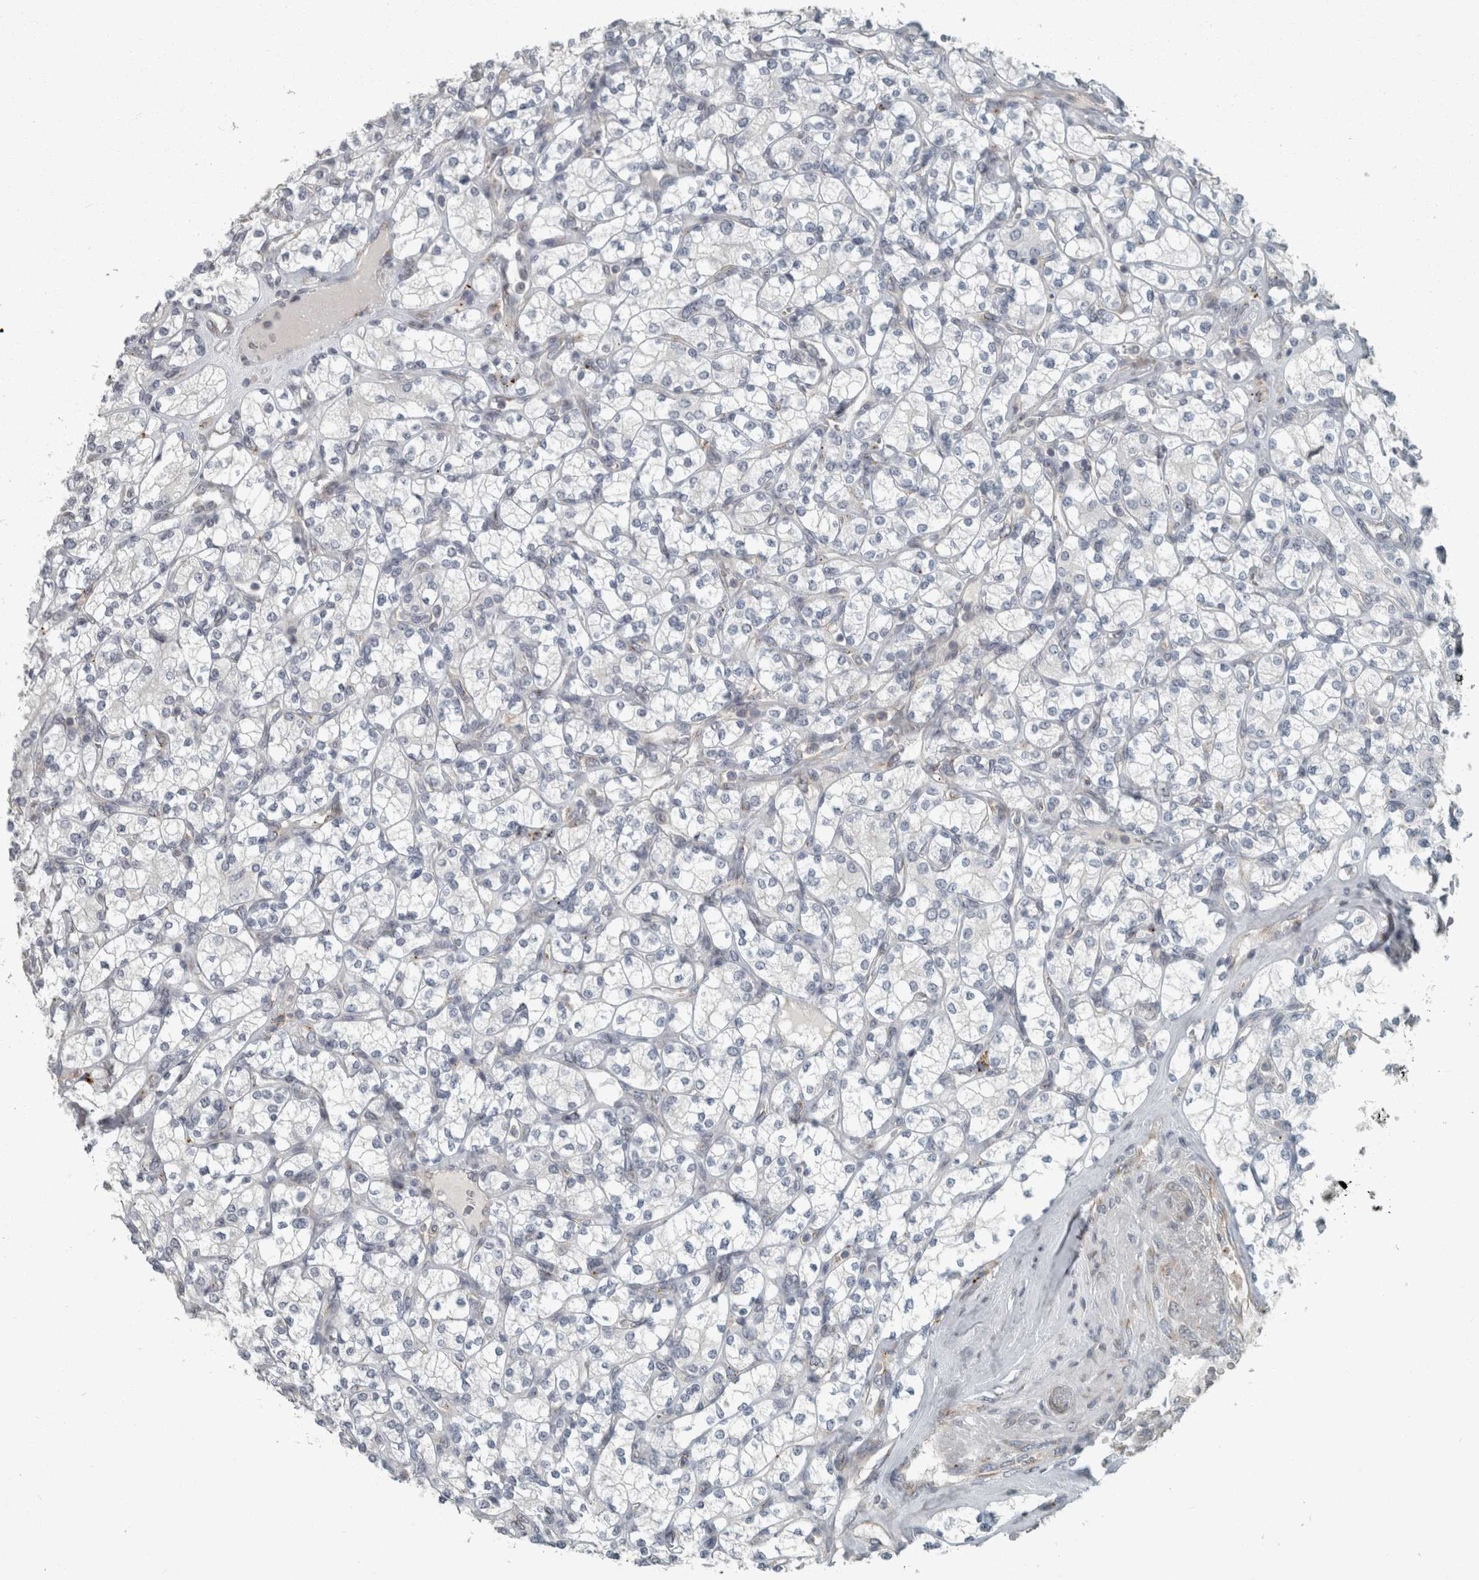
{"staining": {"intensity": "negative", "quantity": "none", "location": "none"}, "tissue": "renal cancer", "cell_type": "Tumor cells", "image_type": "cancer", "snomed": [{"axis": "morphology", "description": "Adenocarcinoma, NOS"}, {"axis": "topography", "description": "Kidney"}], "caption": "DAB immunohistochemical staining of human renal adenocarcinoma shows no significant expression in tumor cells.", "gene": "KIF1C", "patient": {"sex": "male", "age": 77}}